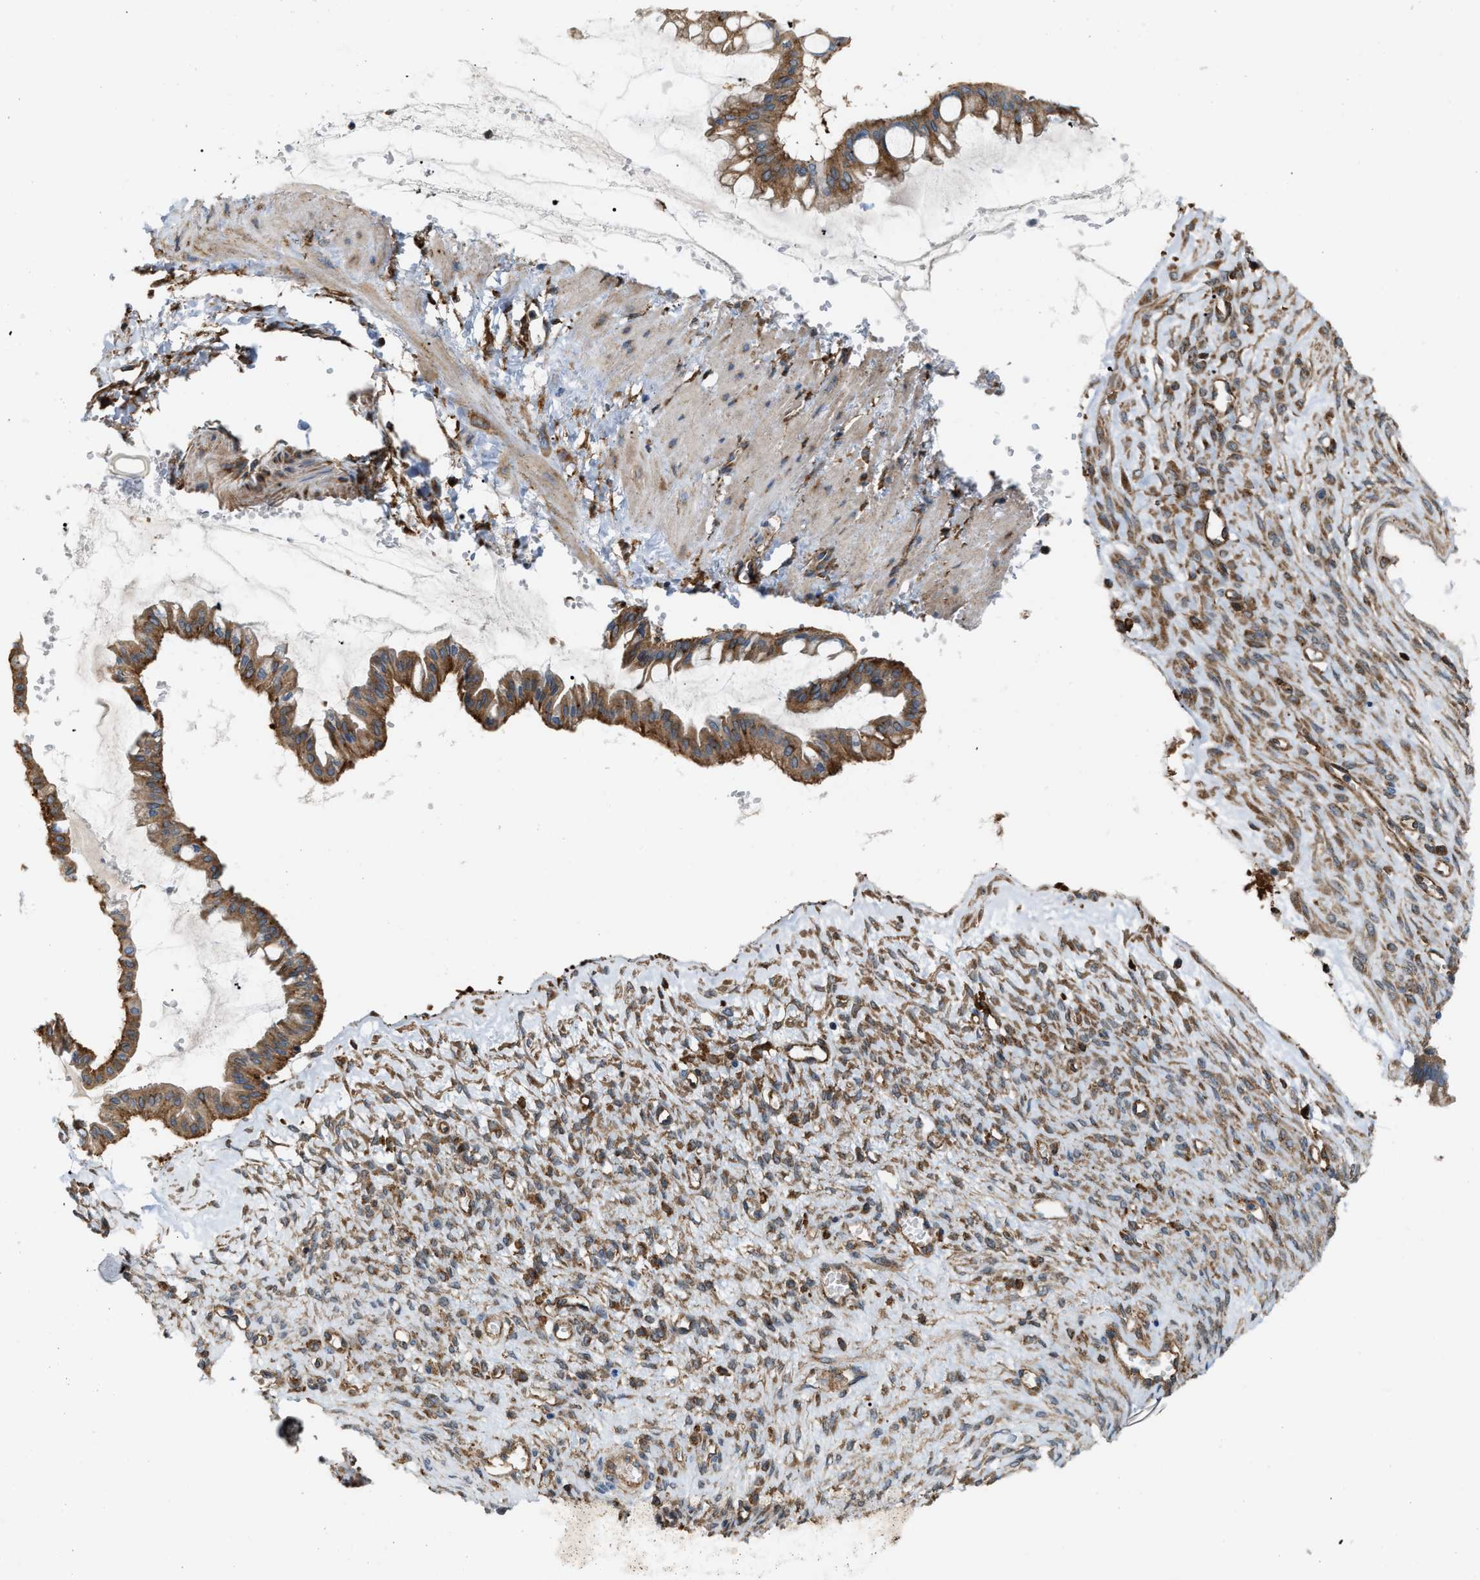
{"staining": {"intensity": "strong", "quantity": ">75%", "location": "cytoplasmic/membranous"}, "tissue": "ovarian cancer", "cell_type": "Tumor cells", "image_type": "cancer", "snomed": [{"axis": "morphology", "description": "Cystadenocarcinoma, mucinous, NOS"}, {"axis": "topography", "description": "Ovary"}], "caption": "Ovarian cancer stained for a protein (brown) demonstrates strong cytoplasmic/membranous positive positivity in approximately >75% of tumor cells.", "gene": "PICALM", "patient": {"sex": "female", "age": 73}}